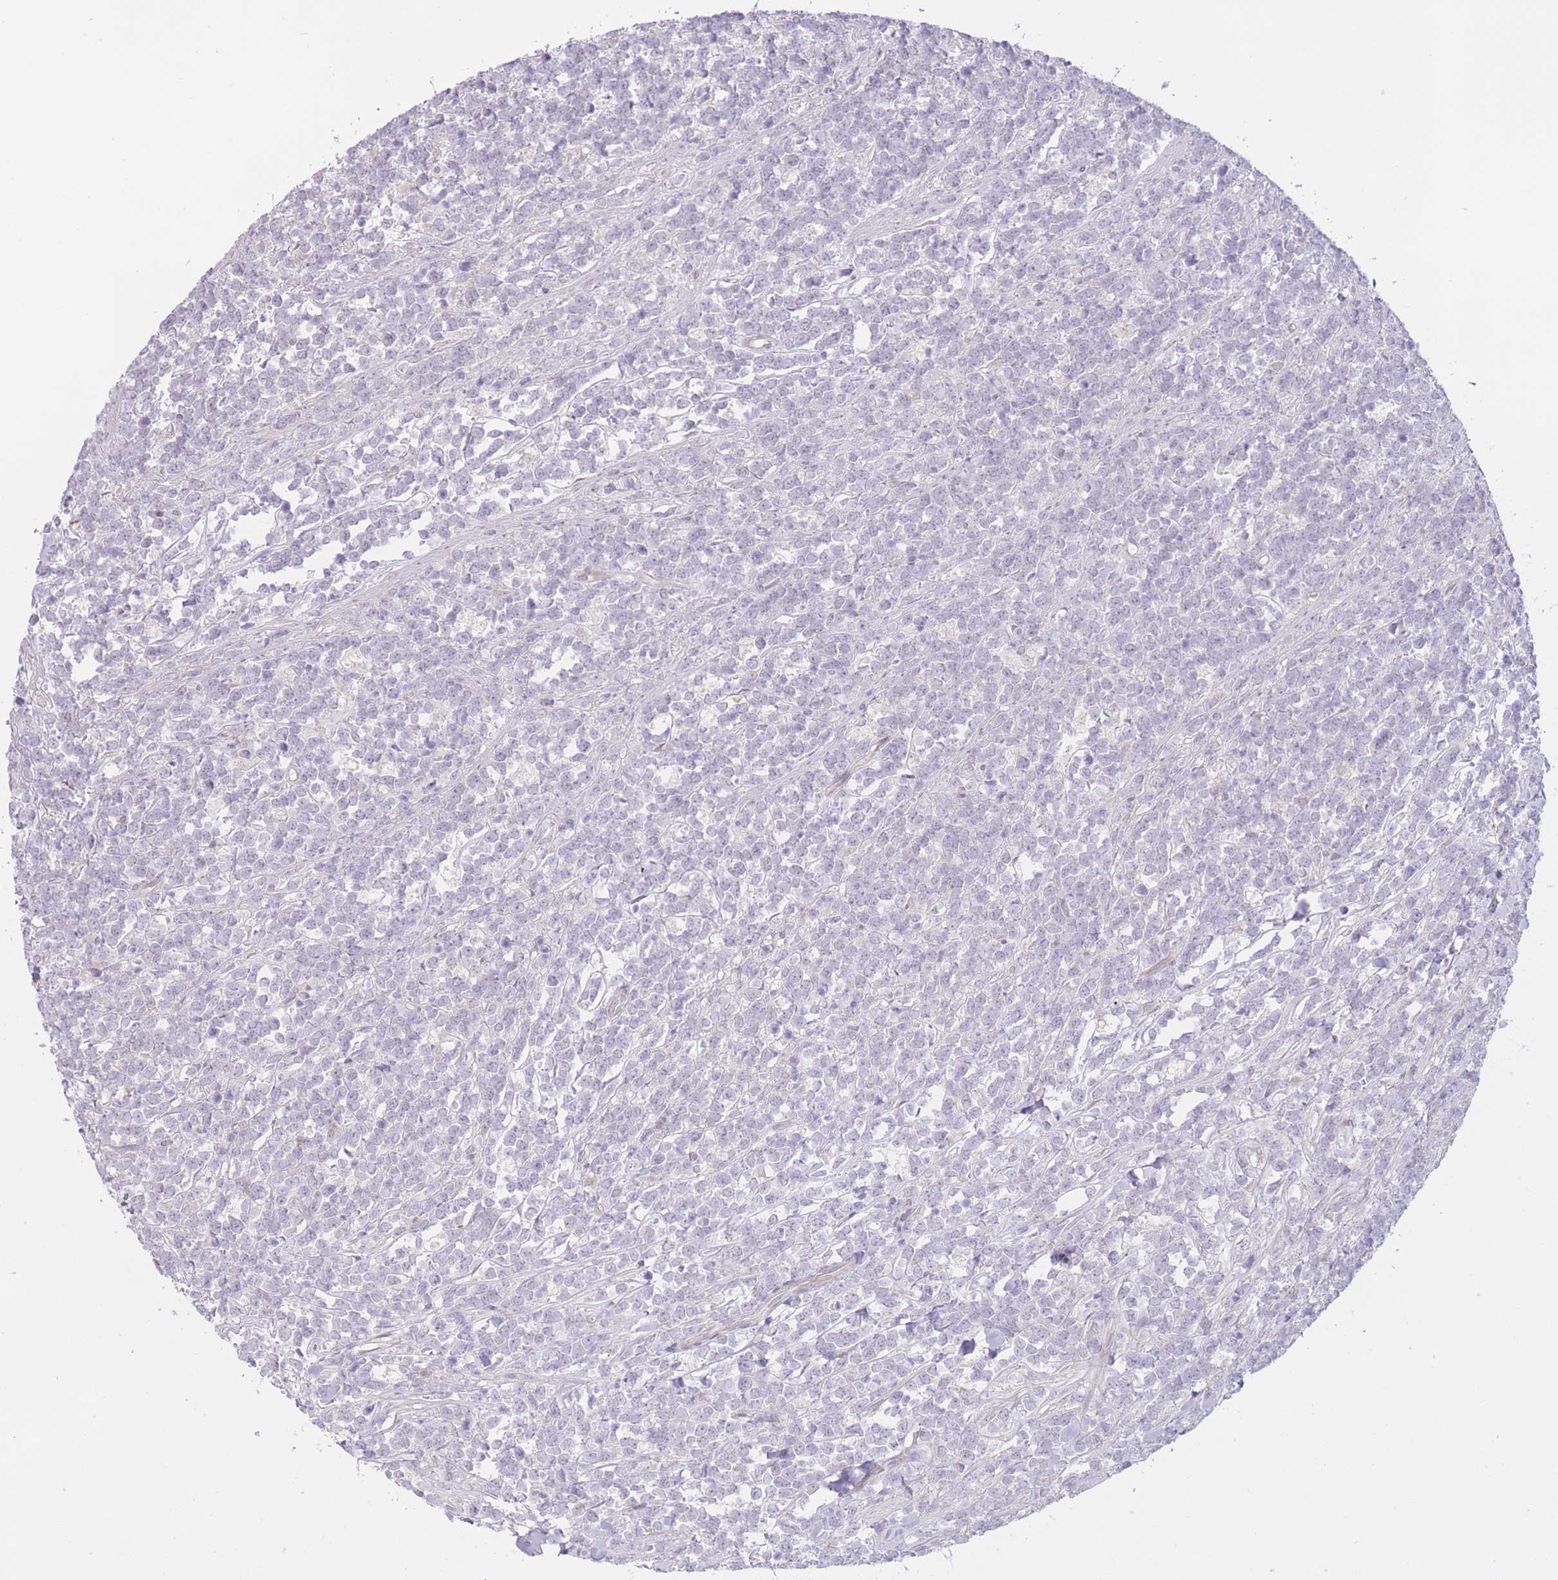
{"staining": {"intensity": "negative", "quantity": "none", "location": "none"}, "tissue": "lymphoma", "cell_type": "Tumor cells", "image_type": "cancer", "snomed": [{"axis": "morphology", "description": "Malignant lymphoma, non-Hodgkin's type, High grade"}, {"axis": "topography", "description": "Small intestine"}, {"axis": "topography", "description": "Colon"}], "caption": "Tumor cells show no significant staining in high-grade malignant lymphoma, non-Hodgkin's type.", "gene": "ARPIN", "patient": {"sex": "male", "age": 8}}